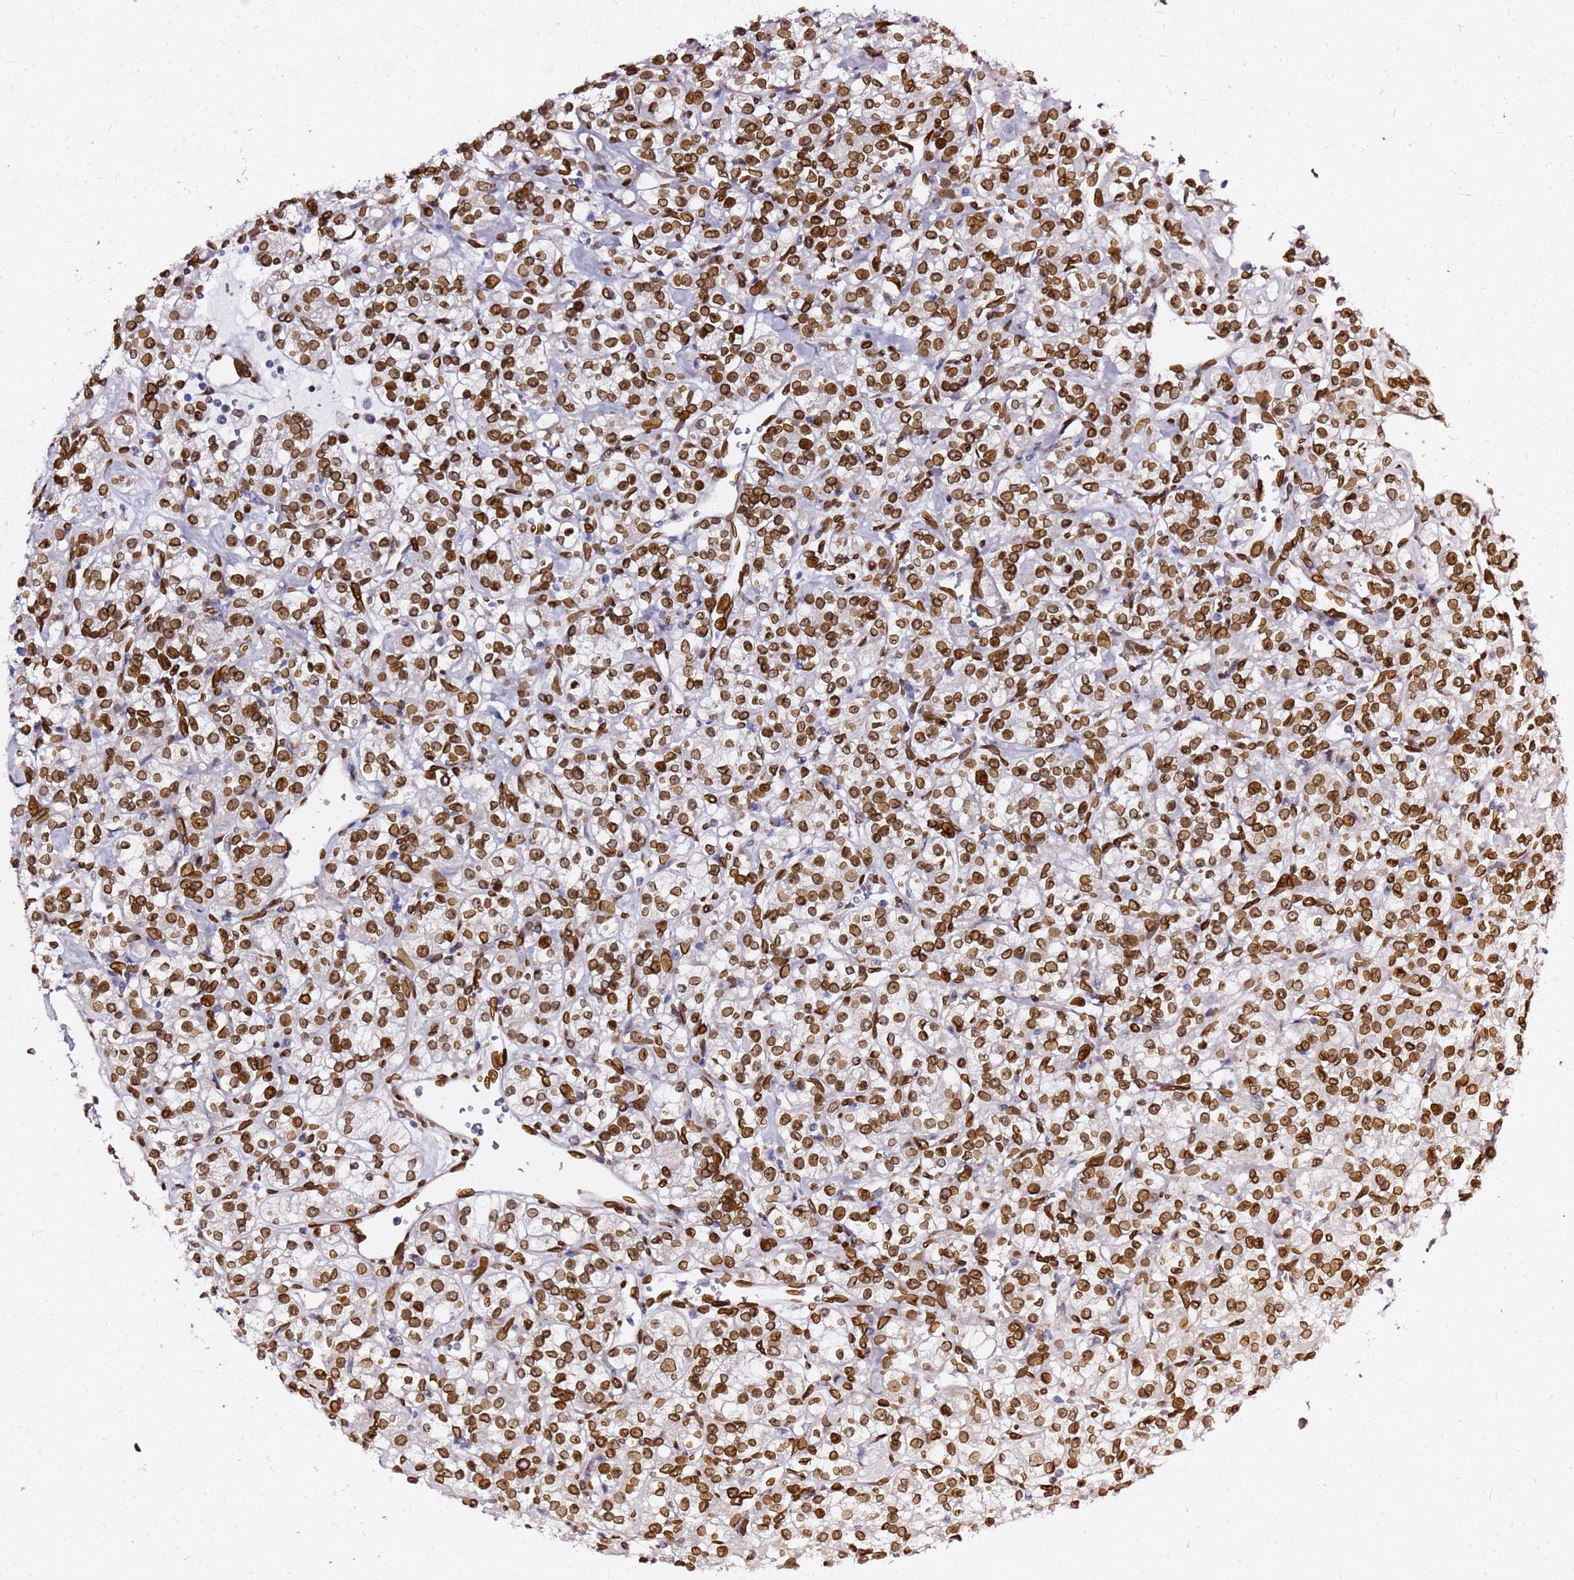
{"staining": {"intensity": "strong", "quantity": ">75%", "location": "cytoplasmic/membranous,nuclear"}, "tissue": "renal cancer", "cell_type": "Tumor cells", "image_type": "cancer", "snomed": [{"axis": "morphology", "description": "Adenocarcinoma, NOS"}, {"axis": "topography", "description": "Kidney"}], "caption": "An immunohistochemistry (IHC) image of neoplastic tissue is shown. Protein staining in brown labels strong cytoplasmic/membranous and nuclear positivity in renal cancer within tumor cells.", "gene": "C6orf141", "patient": {"sex": "male", "age": 77}}